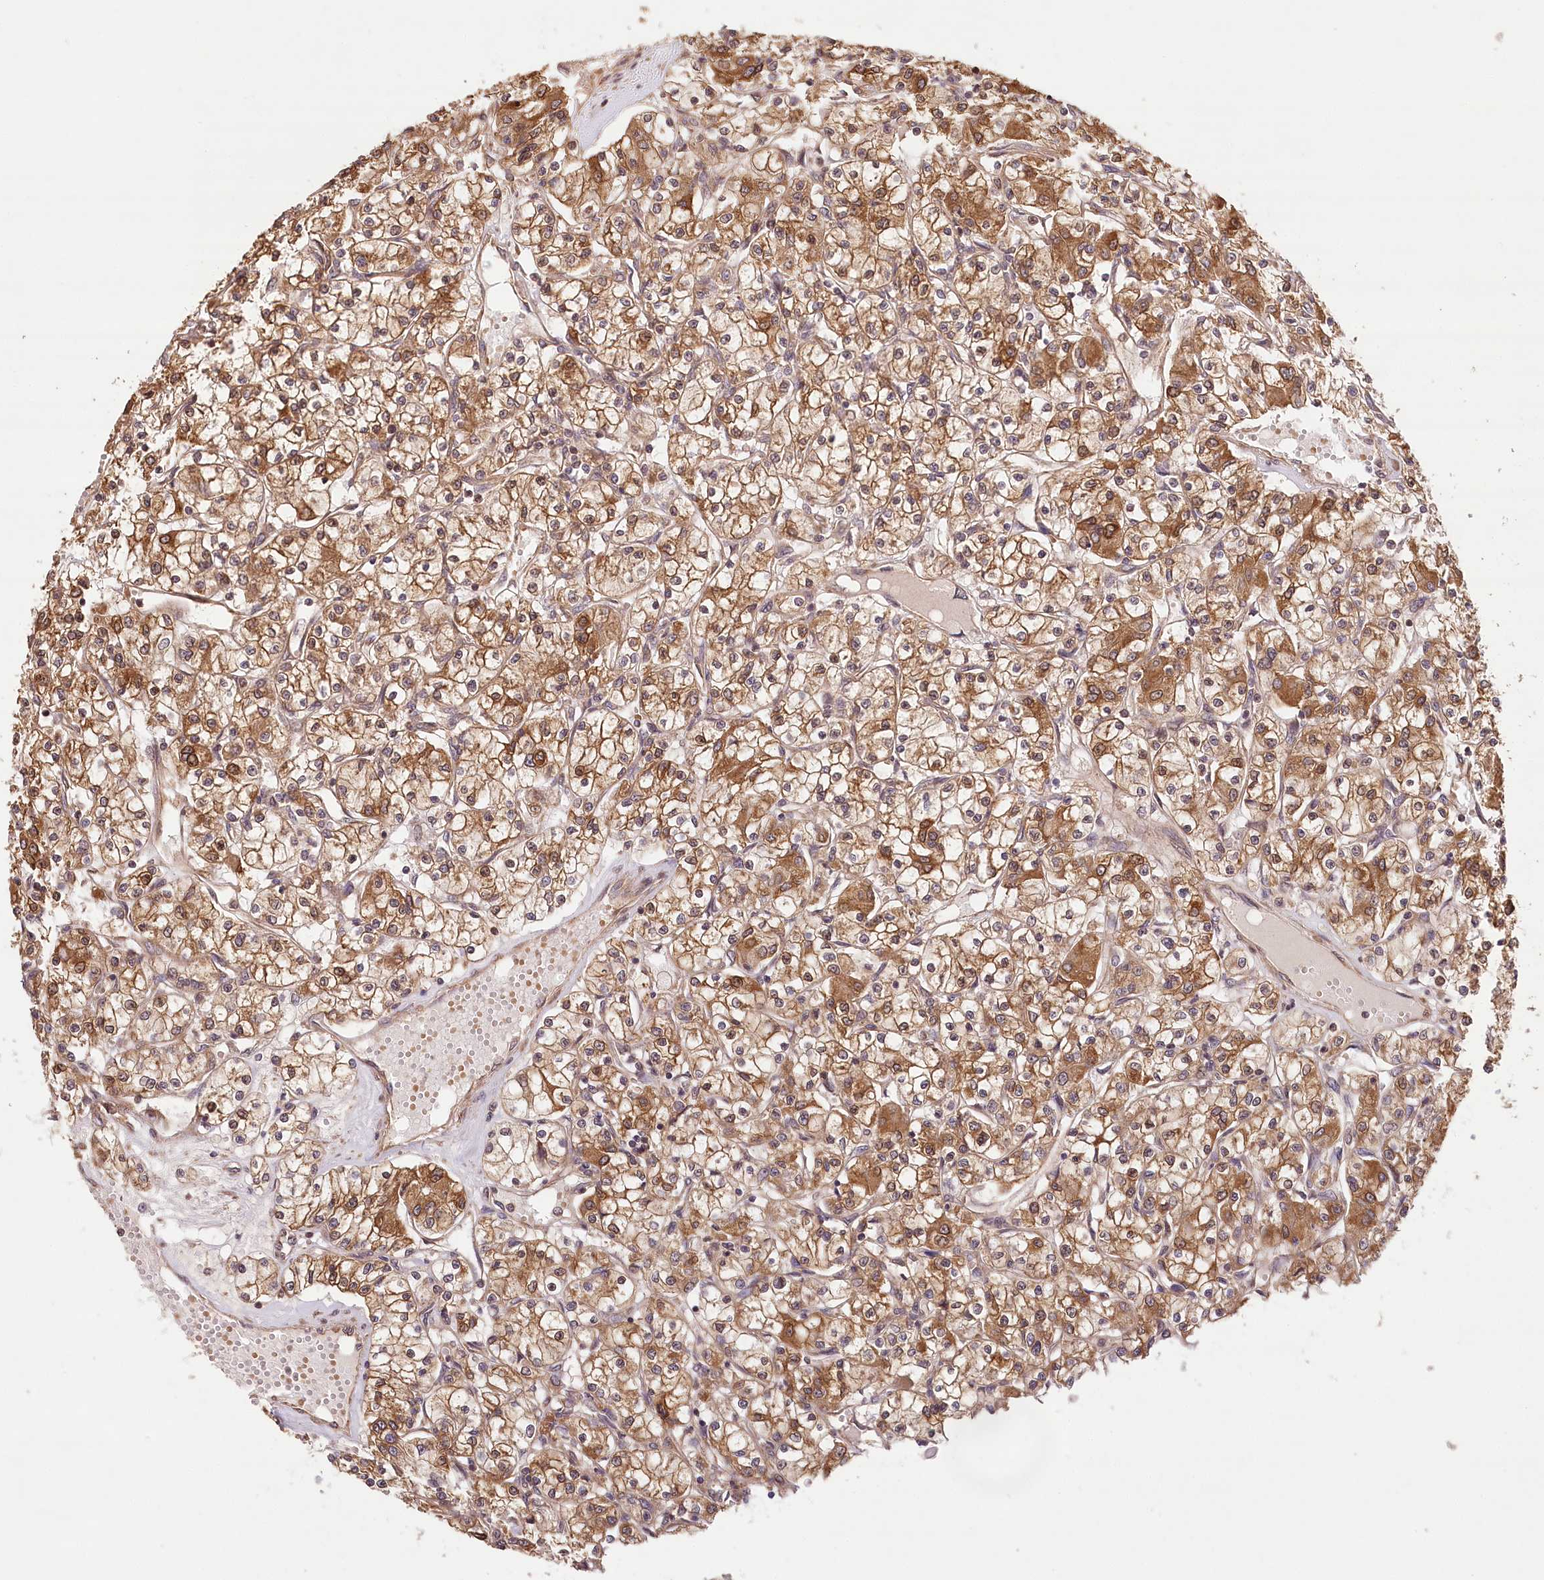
{"staining": {"intensity": "strong", "quantity": "25%-75%", "location": "cytoplasmic/membranous"}, "tissue": "renal cancer", "cell_type": "Tumor cells", "image_type": "cancer", "snomed": [{"axis": "morphology", "description": "Adenocarcinoma, NOS"}, {"axis": "topography", "description": "Kidney"}], "caption": "A high-resolution micrograph shows immunohistochemistry (IHC) staining of renal adenocarcinoma, which reveals strong cytoplasmic/membranous staining in approximately 25%-75% of tumor cells.", "gene": "LSS", "patient": {"sex": "female", "age": 59}}